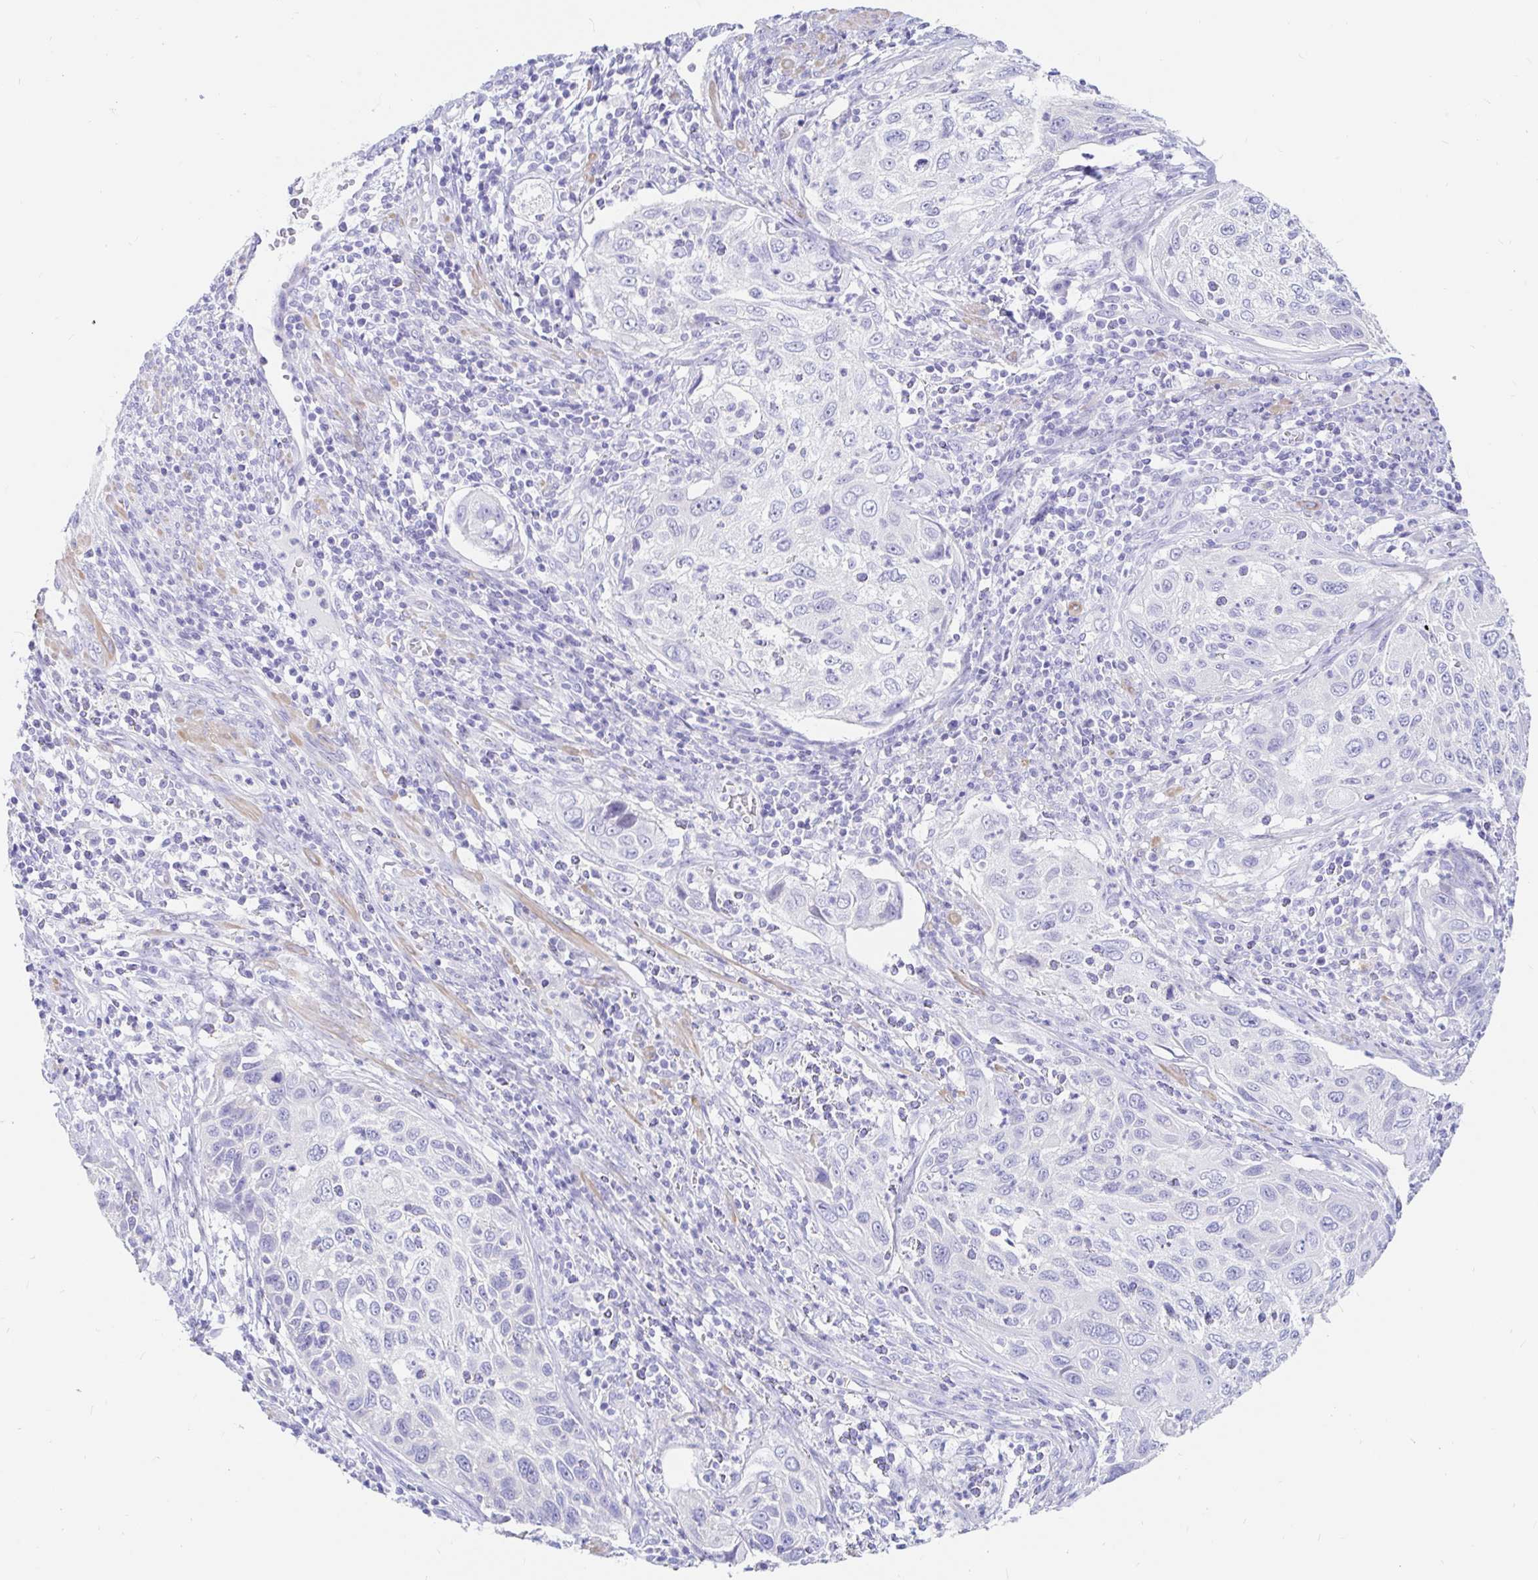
{"staining": {"intensity": "negative", "quantity": "none", "location": "none"}, "tissue": "cervical cancer", "cell_type": "Tumor cells", "image_type": "cancer", "snomed": [{"axis": "morphology", "description": "Squamous cell carcinoma, NOS"}, {"axis": "topography", "description": "Cervix"}], "caption": "DAB immunohistochemical staining of human cervical cancer (squamous cell carcinoma) demonstrates no significant expression in tumor cells.", "gene": "PPP1R1B", "patient": {"sex": "female", "age": 70}}